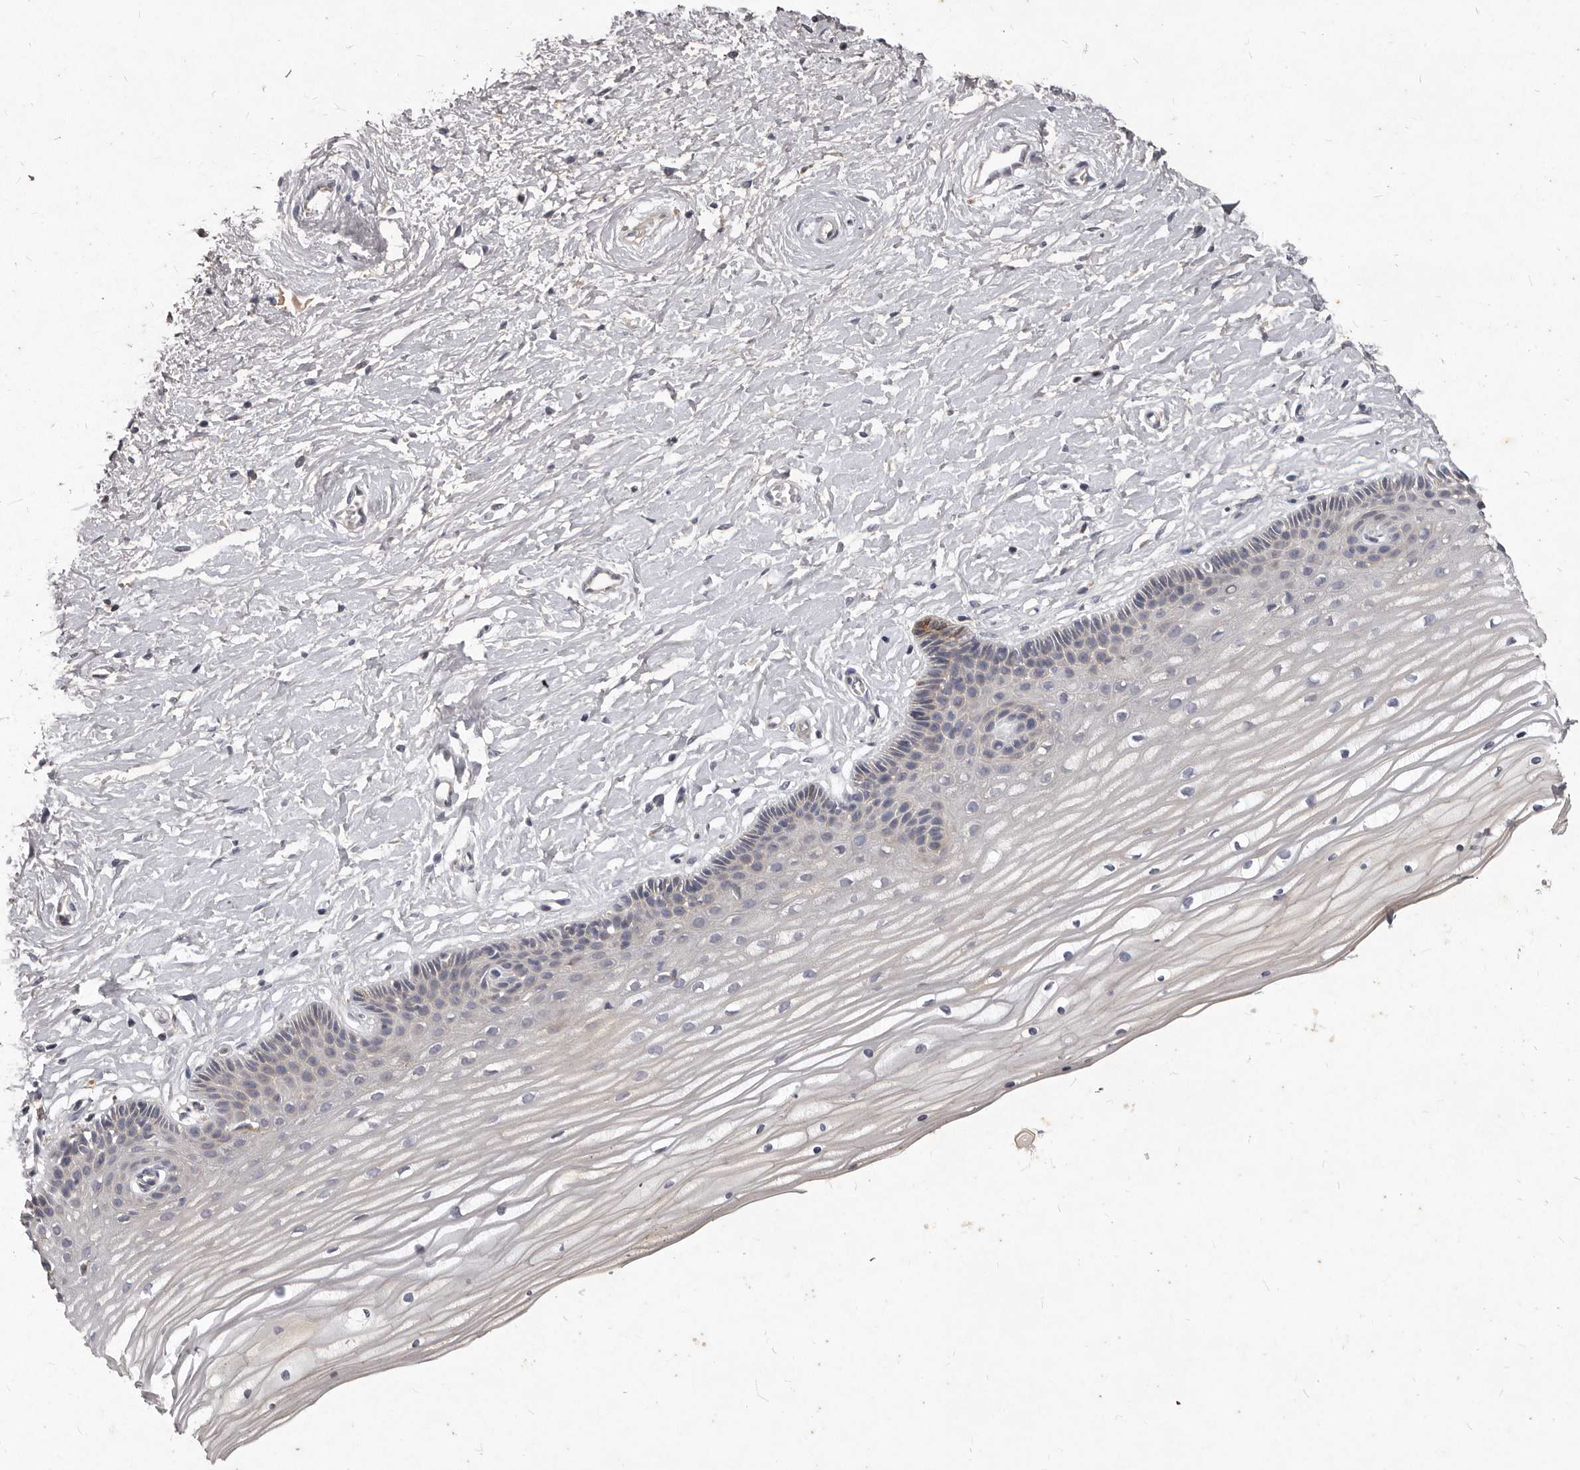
{"staining": {"intensity": "weak", "quantity": "25%-75%", "location": "cytoplasmic/membranous"}, "tissue": "vagina", "cell_type": "Squamous epithelial cells", "image_type": "normal", "snomed": [{"axis": "morphology", "description": "Normal tissue, NOS"}, {"axis": "topography", "description": "Vagina"}, {"axis": "topography", "description": "Cervix"}], "caption": "DAB (3,3'-diaminobenzidine) immunohistochemical staining of benign human vagina shows weak cytoplasmic/membranous protein expression in approximately 25%-75% of squamous epithelial cells.", "gene": "GPRC5C", "patient": {"sex": "female", "age": 40}}